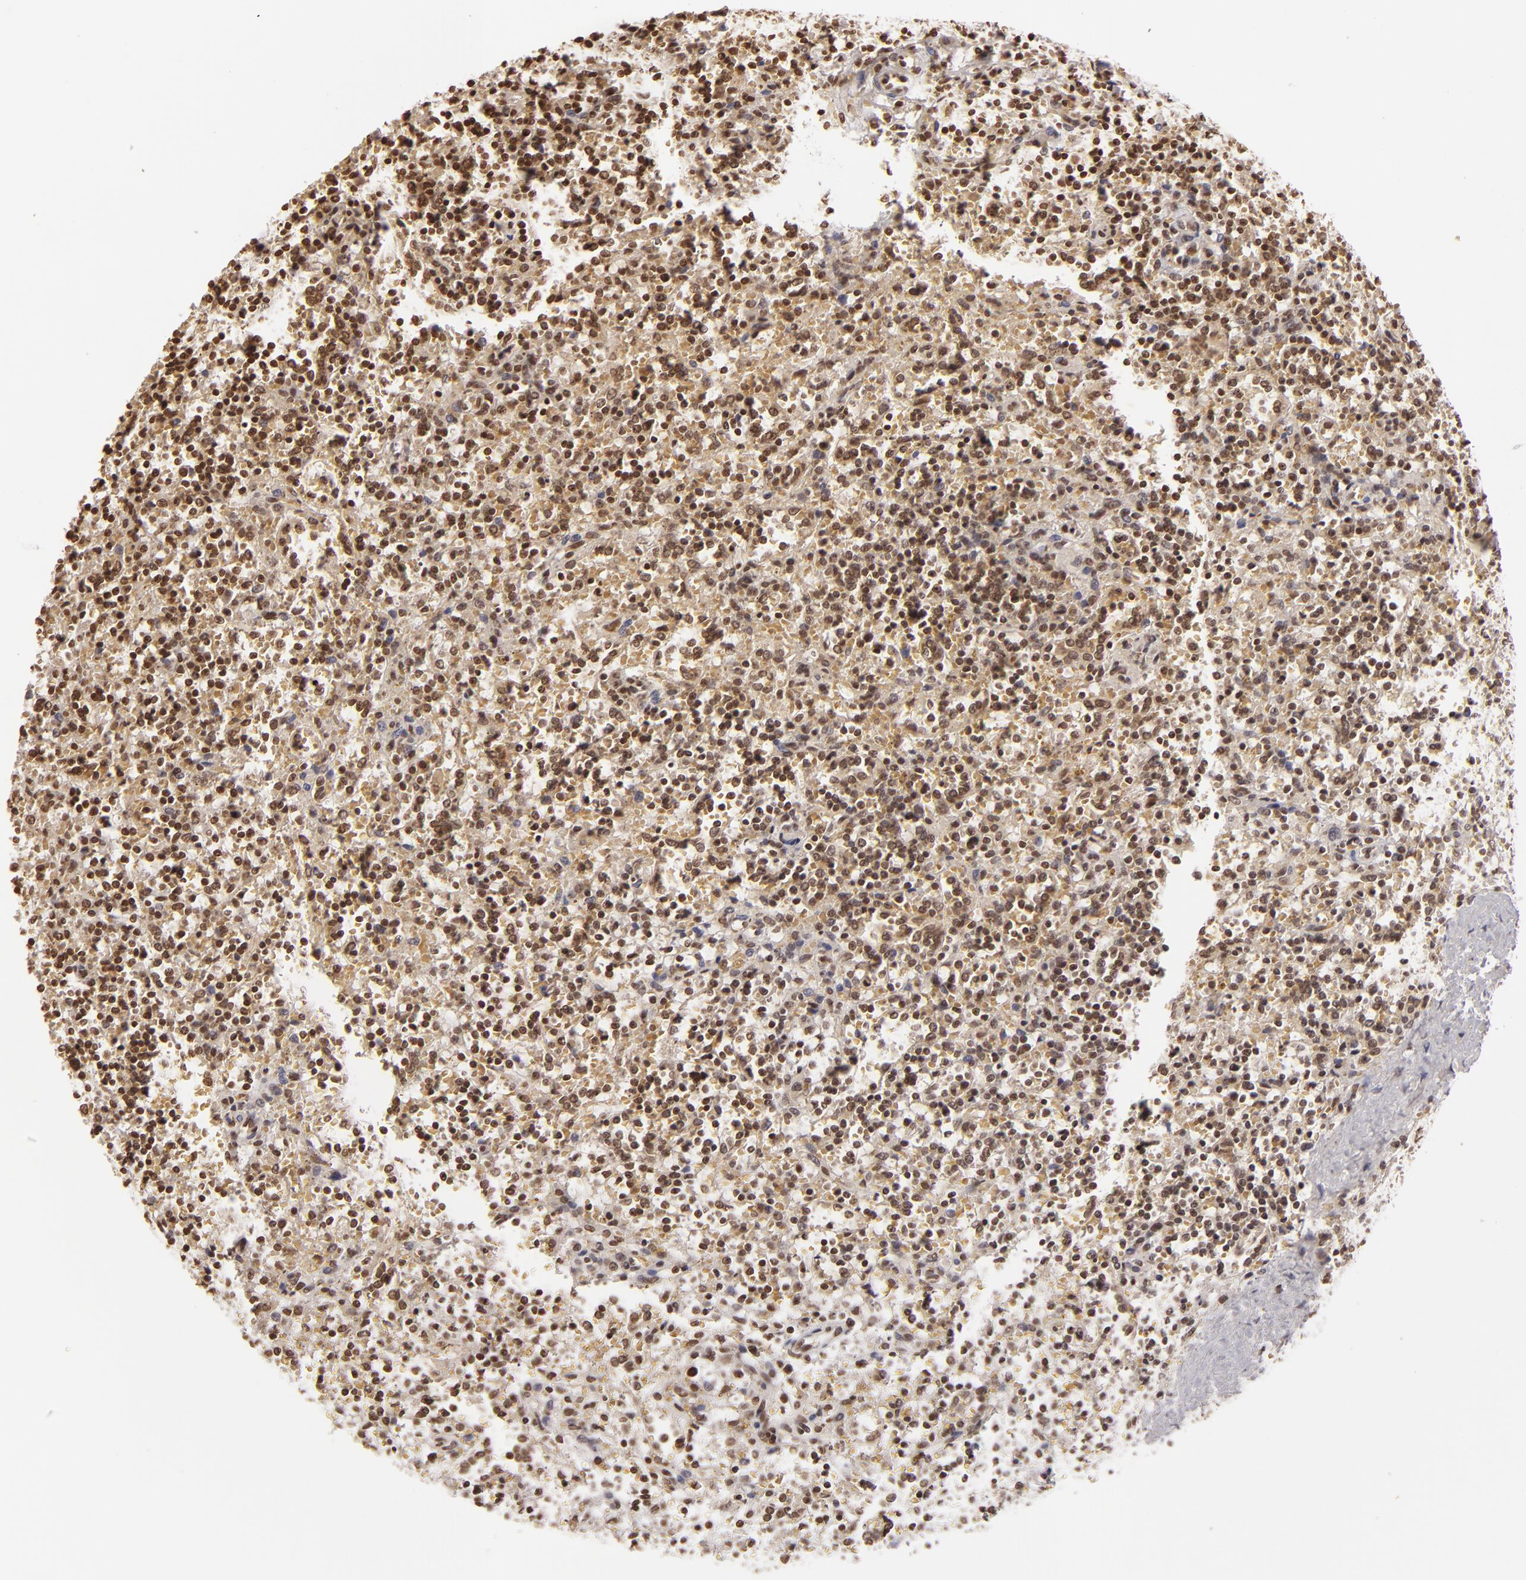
{"staining": {"intensity": "moderate", "quantity": ">75%", "location": "nuclear"}, "tissue": "lymphoma", "cell_type": "Tumor cells", "image_type": "cancer", "snomed": [{"axis": "morphology", "description": "Malignant lymphoma, non-Hodgkin's type, Low grade"}, {"axis": "topography", "description": "Spleen"}], "caption": "A micrograph of human malignant lymphoma, non-Hodgkin's type (low-grade) stained for a protein reveals moderate nuclear brown staining in tumor cells. (DAB = brown stain, brightfield microscopy at high magnification).", "gene": "CUL3", "patient": {"sex": "male", "age": 67}}